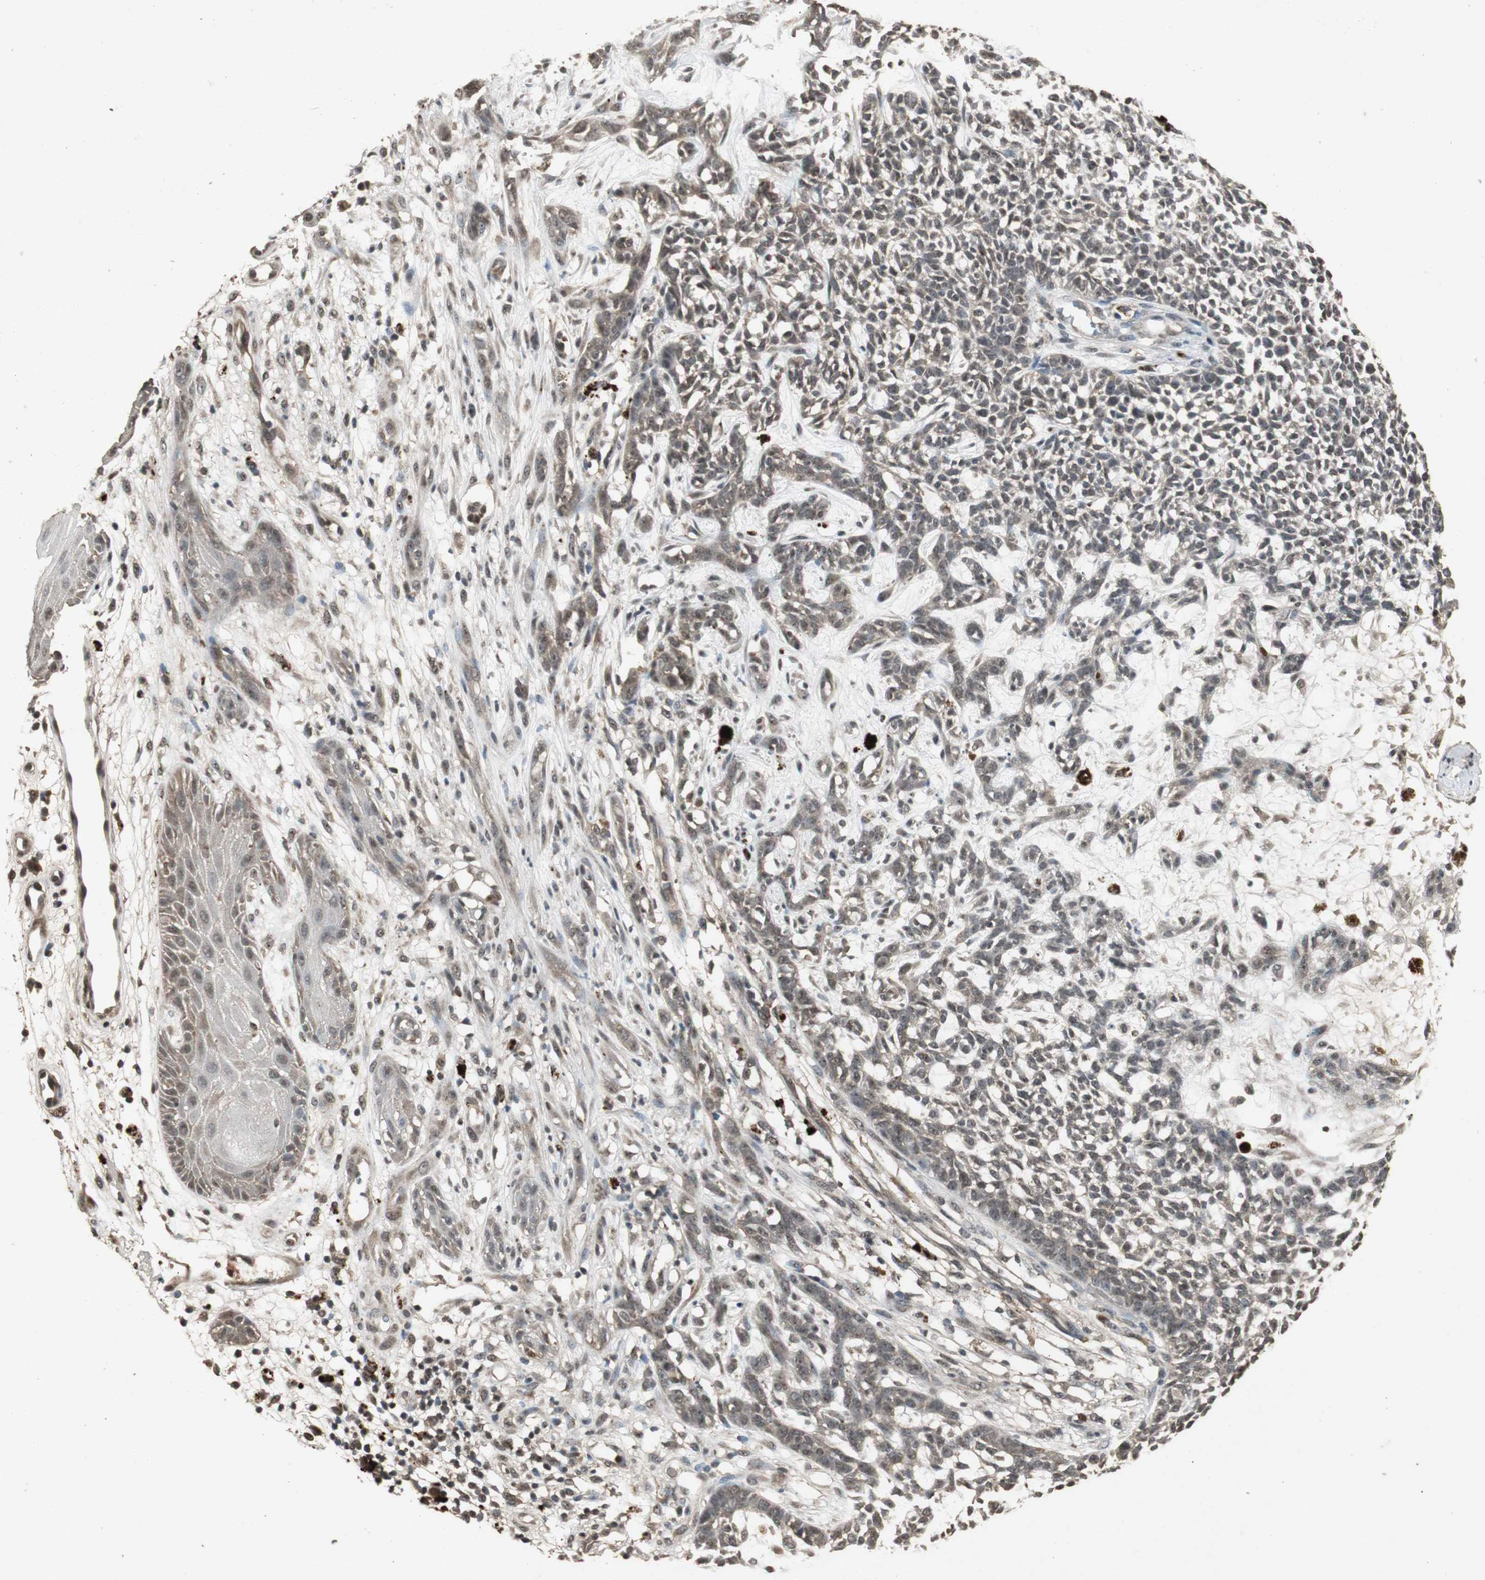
{"staining": {"intensity": "moderate", "quantity": ">75%", "location": "cytoplasmic/membranous,nuclear"}, "tissue": "skin cancer", "cell_type": "Tumor cells", "image_type": "cancer", "snomed": [{"axis": "morphology", "description": "Basal cell carcinoma"}, {"axis": "topography", "description": "Skin"}], "caption": "Immunohistochemistry of skin basal cell carcinoma exhibits medium levels of moderate cytoplasmic/membranous and nuclear staining in about >75% of tumor cells.", "gene": "EMX1", "patient": {"sex": "female", "age": 84}}